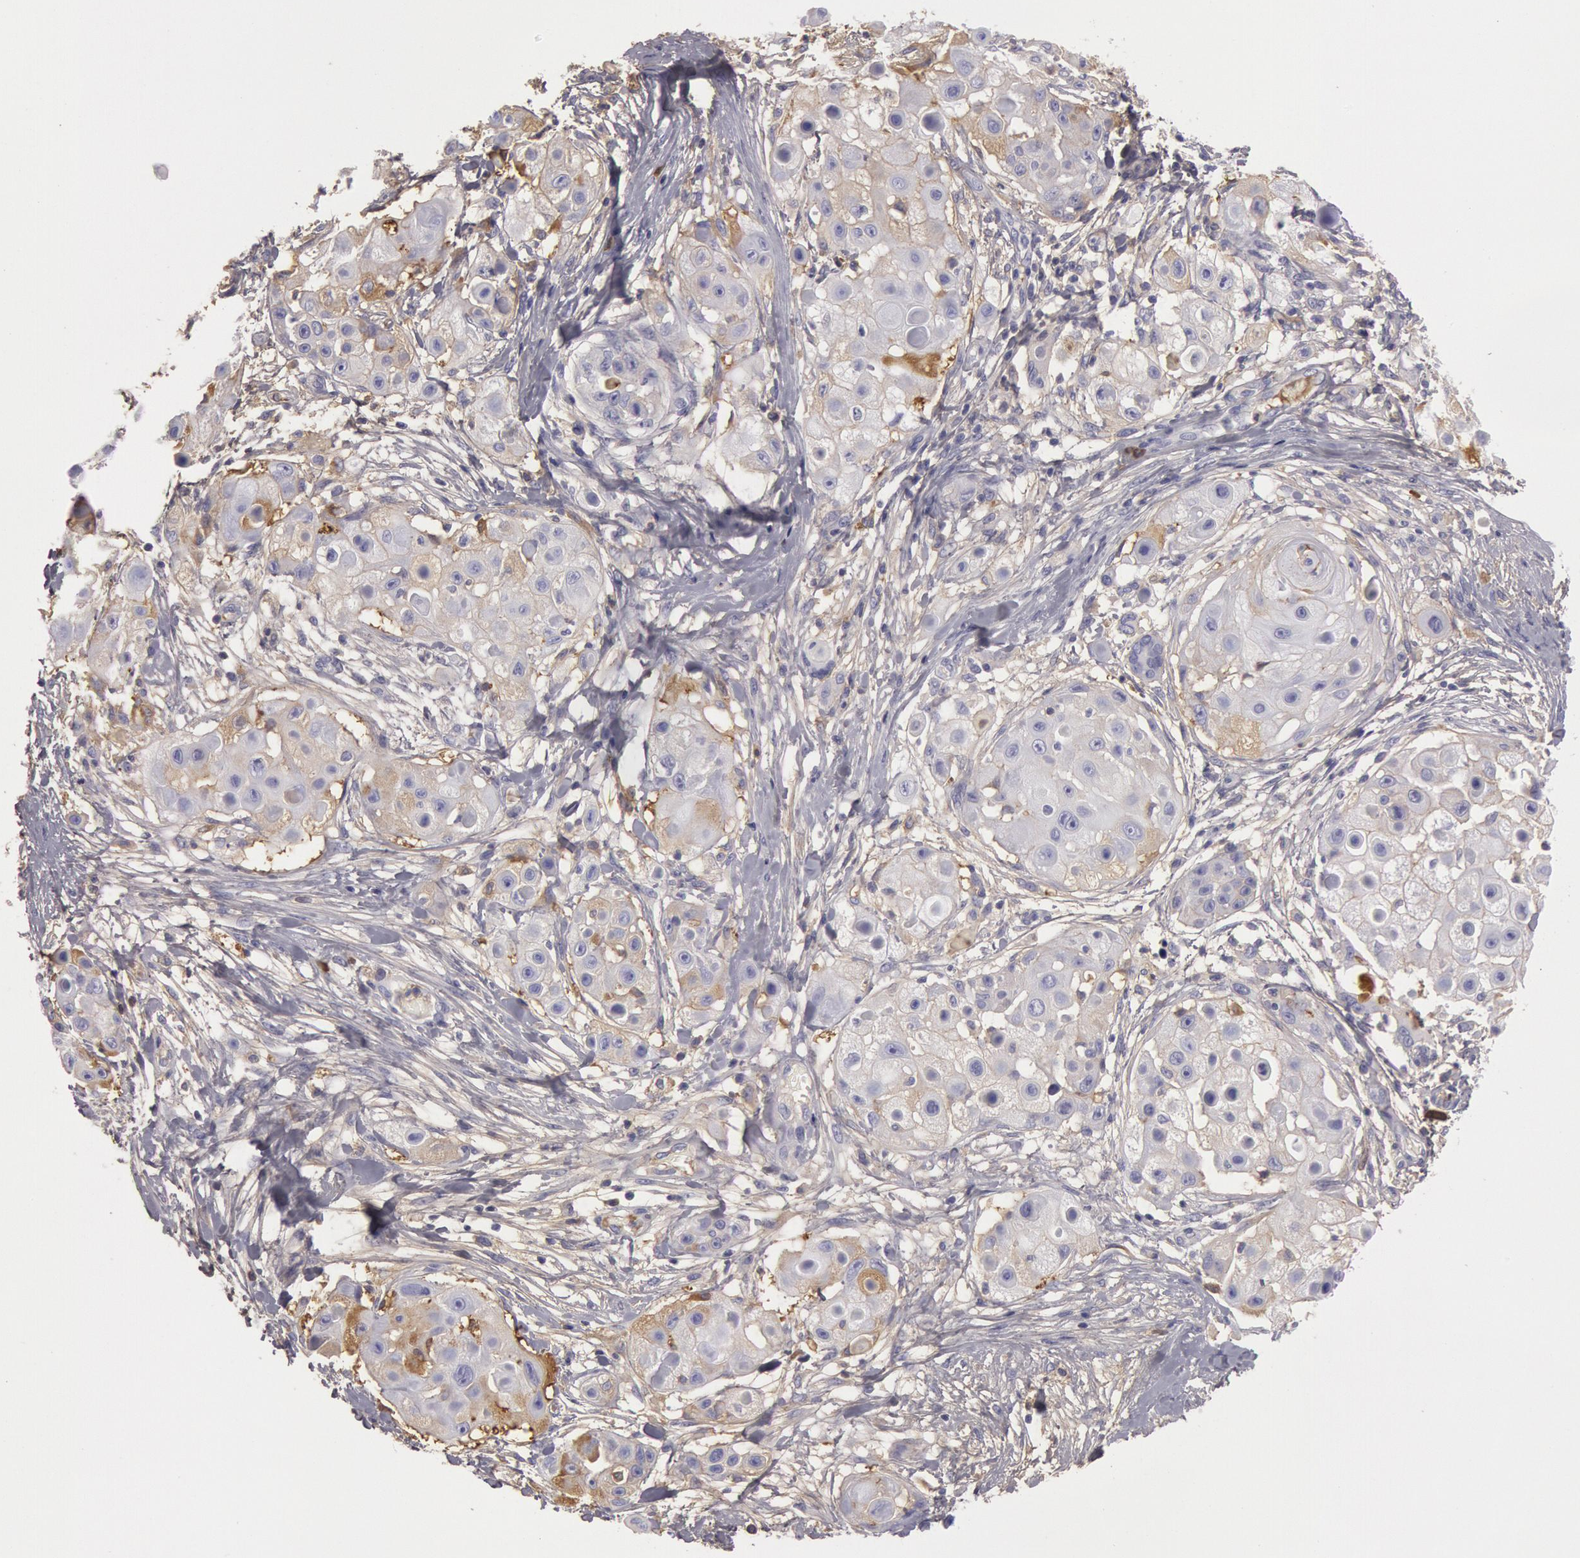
{"staining": {"intensity": "weak", "quantity": "<25%", "location": "cytoplasmic/membranous"}, "tissue": "skin cancer", "cell_type": "Tumor cells", "image_type": "cancer", "snomed": [{"axis": "morphology", "description": "Squamous cell carcinoma, NOS"}, {"axis": "topography", "description": "Skin"}], "caption": "There is no significant expression in tumor cells of squamous cell carcinoma (skin). (IHC, brightfield microscopy, high magnification).", "gene": "IGHG1", "patient": {"sex": "female", "age": 57}}